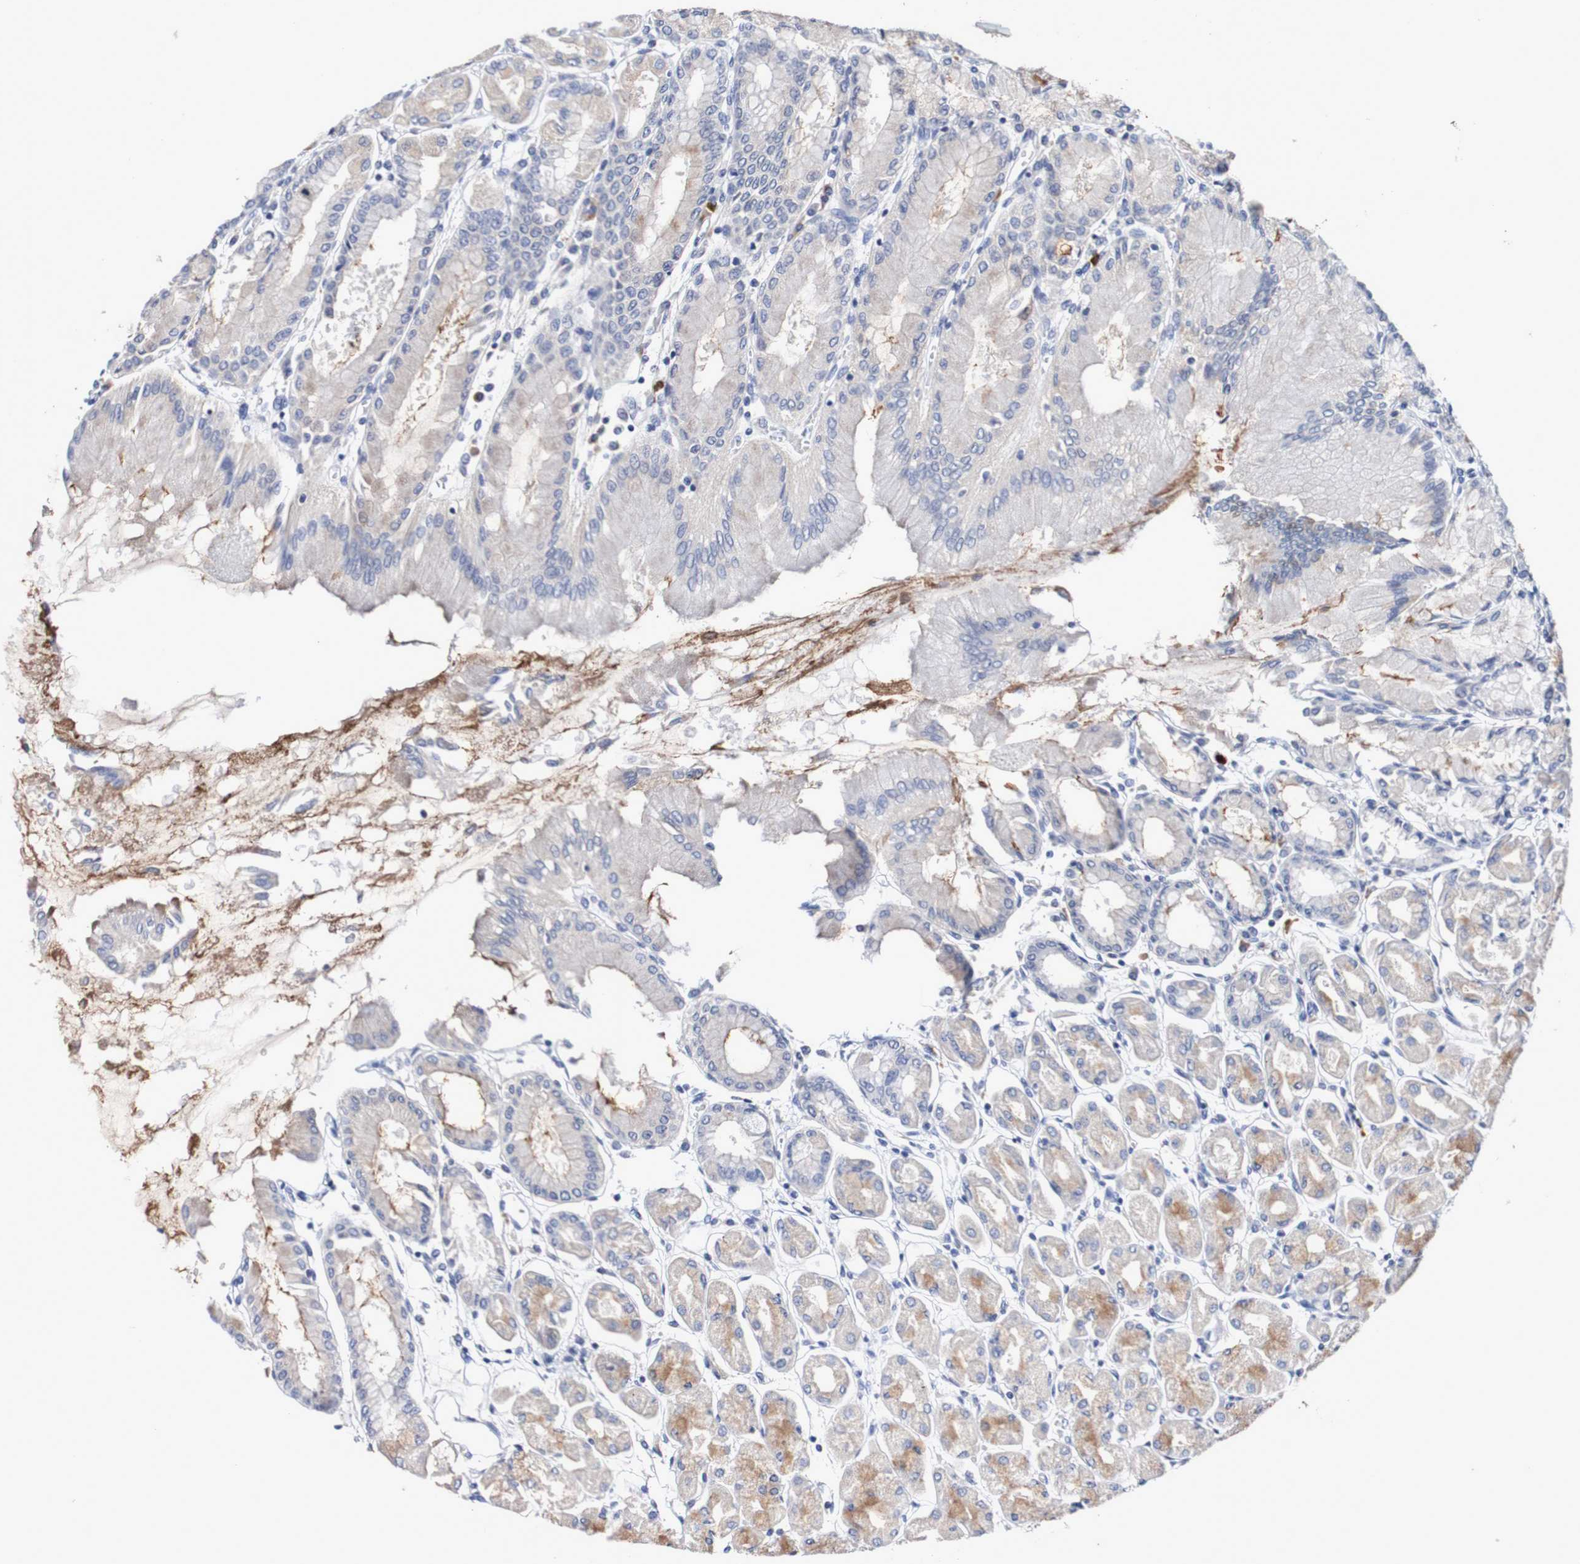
{"staining": {"intensity": "weak", "quantity": "<25%", "location": "cytoplasmic/membranous"}, "tissue": "stomach", "cell_type": "Glandular cells", "image_type": "normal", "snomed": [{"axis": "morphology", "description": "Normal tissue, NOS"}, {"axis": "topography", "description": "Stomach, upper"}], "caption": "Human stomach stained for a protein using immunohistochemistry (IHC) exhibits no expression in glandular cells.", "gene": "ACVR1C", "patient": {"sex": "female", "age": 56}}